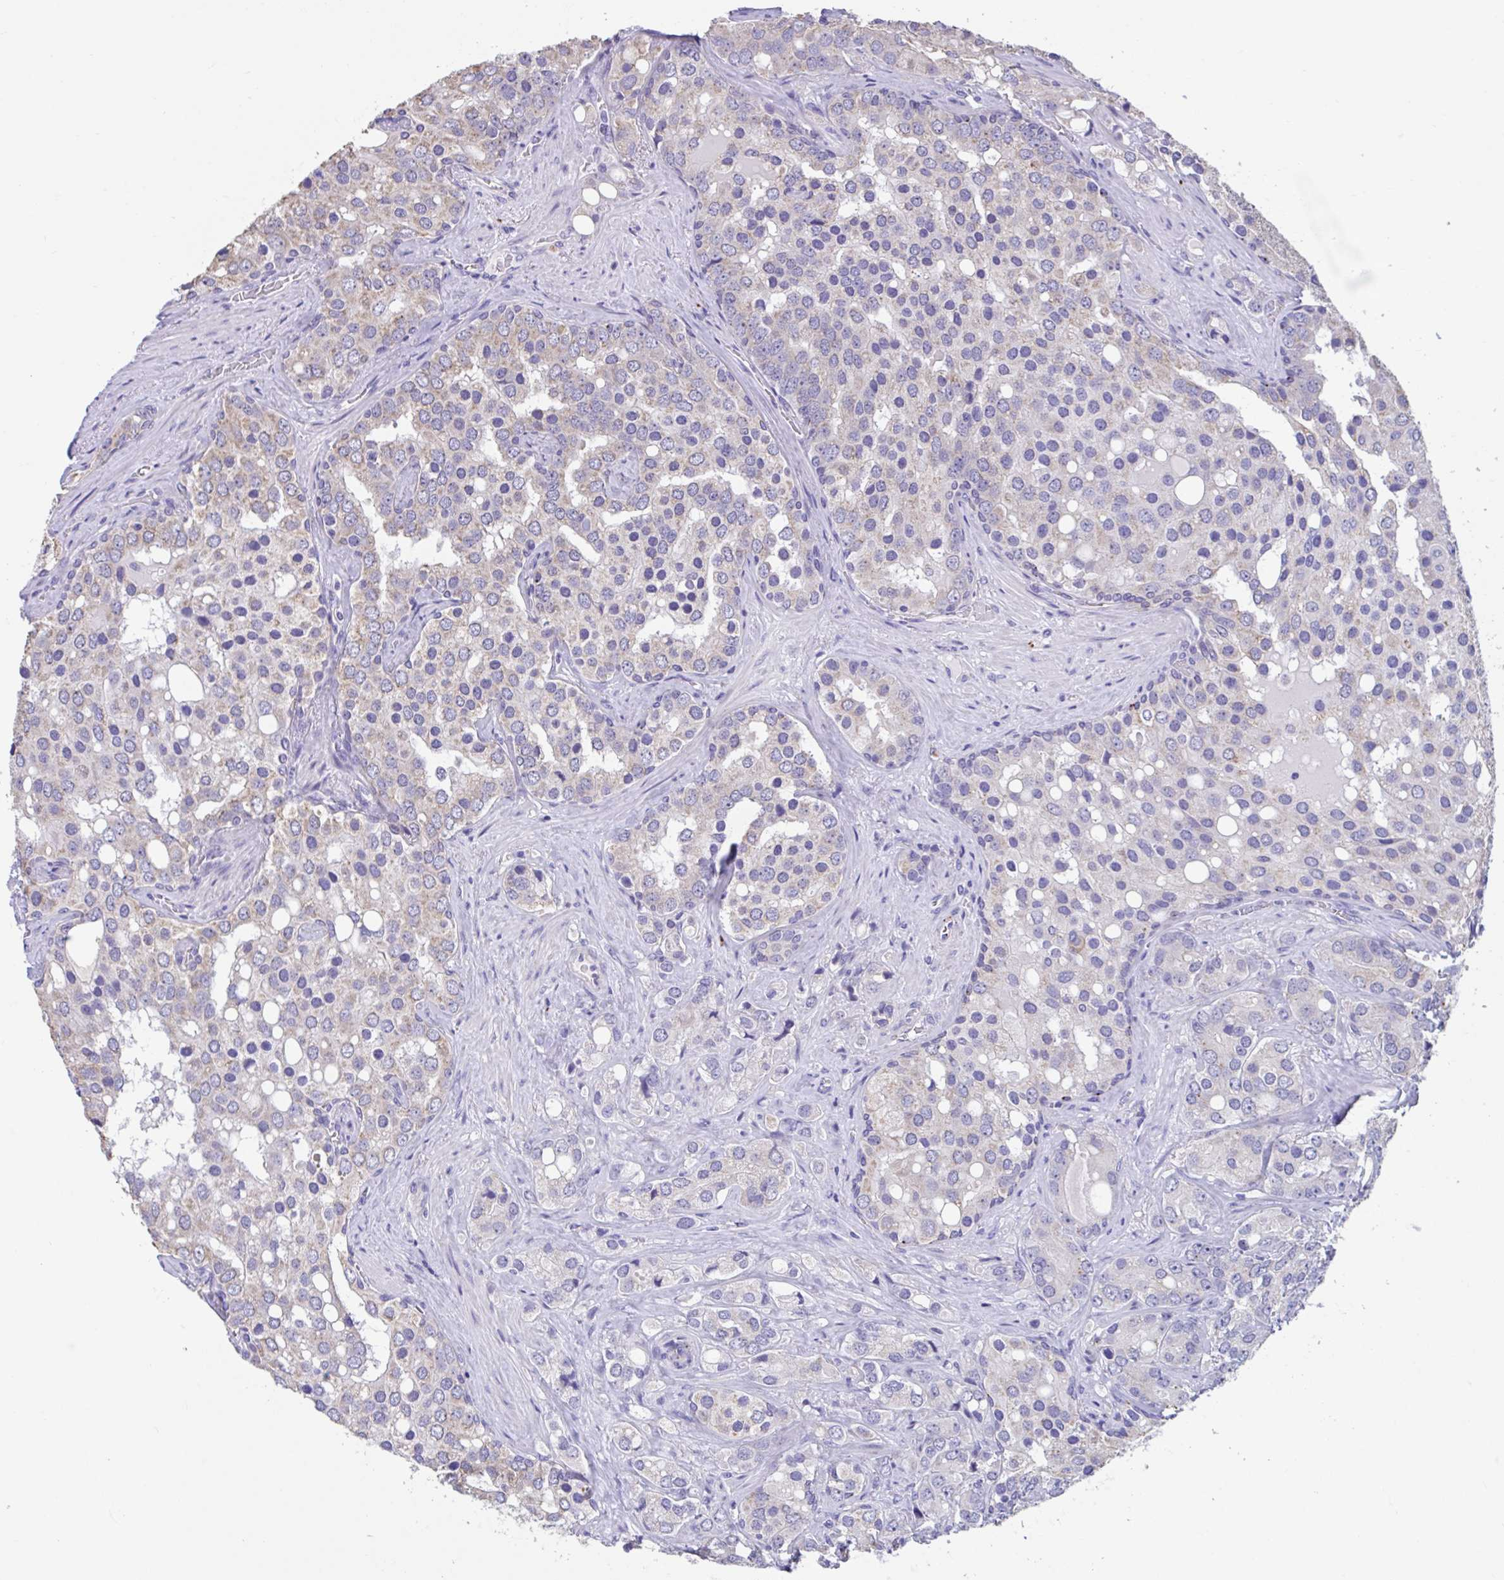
{"staining": {"intensity": "weak", "quantity": "<25%", "location": "cytoplasmic/membranous"}, "tissue": "prostate cancer", "cell_type": "Tumor cells", "image_type": "cancer", "snomed": [{"axis": "morphology", "description": "Adenocarcinoma, High grade"}, {"axis": "topography", "description": "Prostate"}], "caption": "There is no significant staining in tumor cells of prostate cancer (adenocarcinoma (high-grade)).", "gene": "GPR162", "patient": {"sex": "male", "age": 67}}